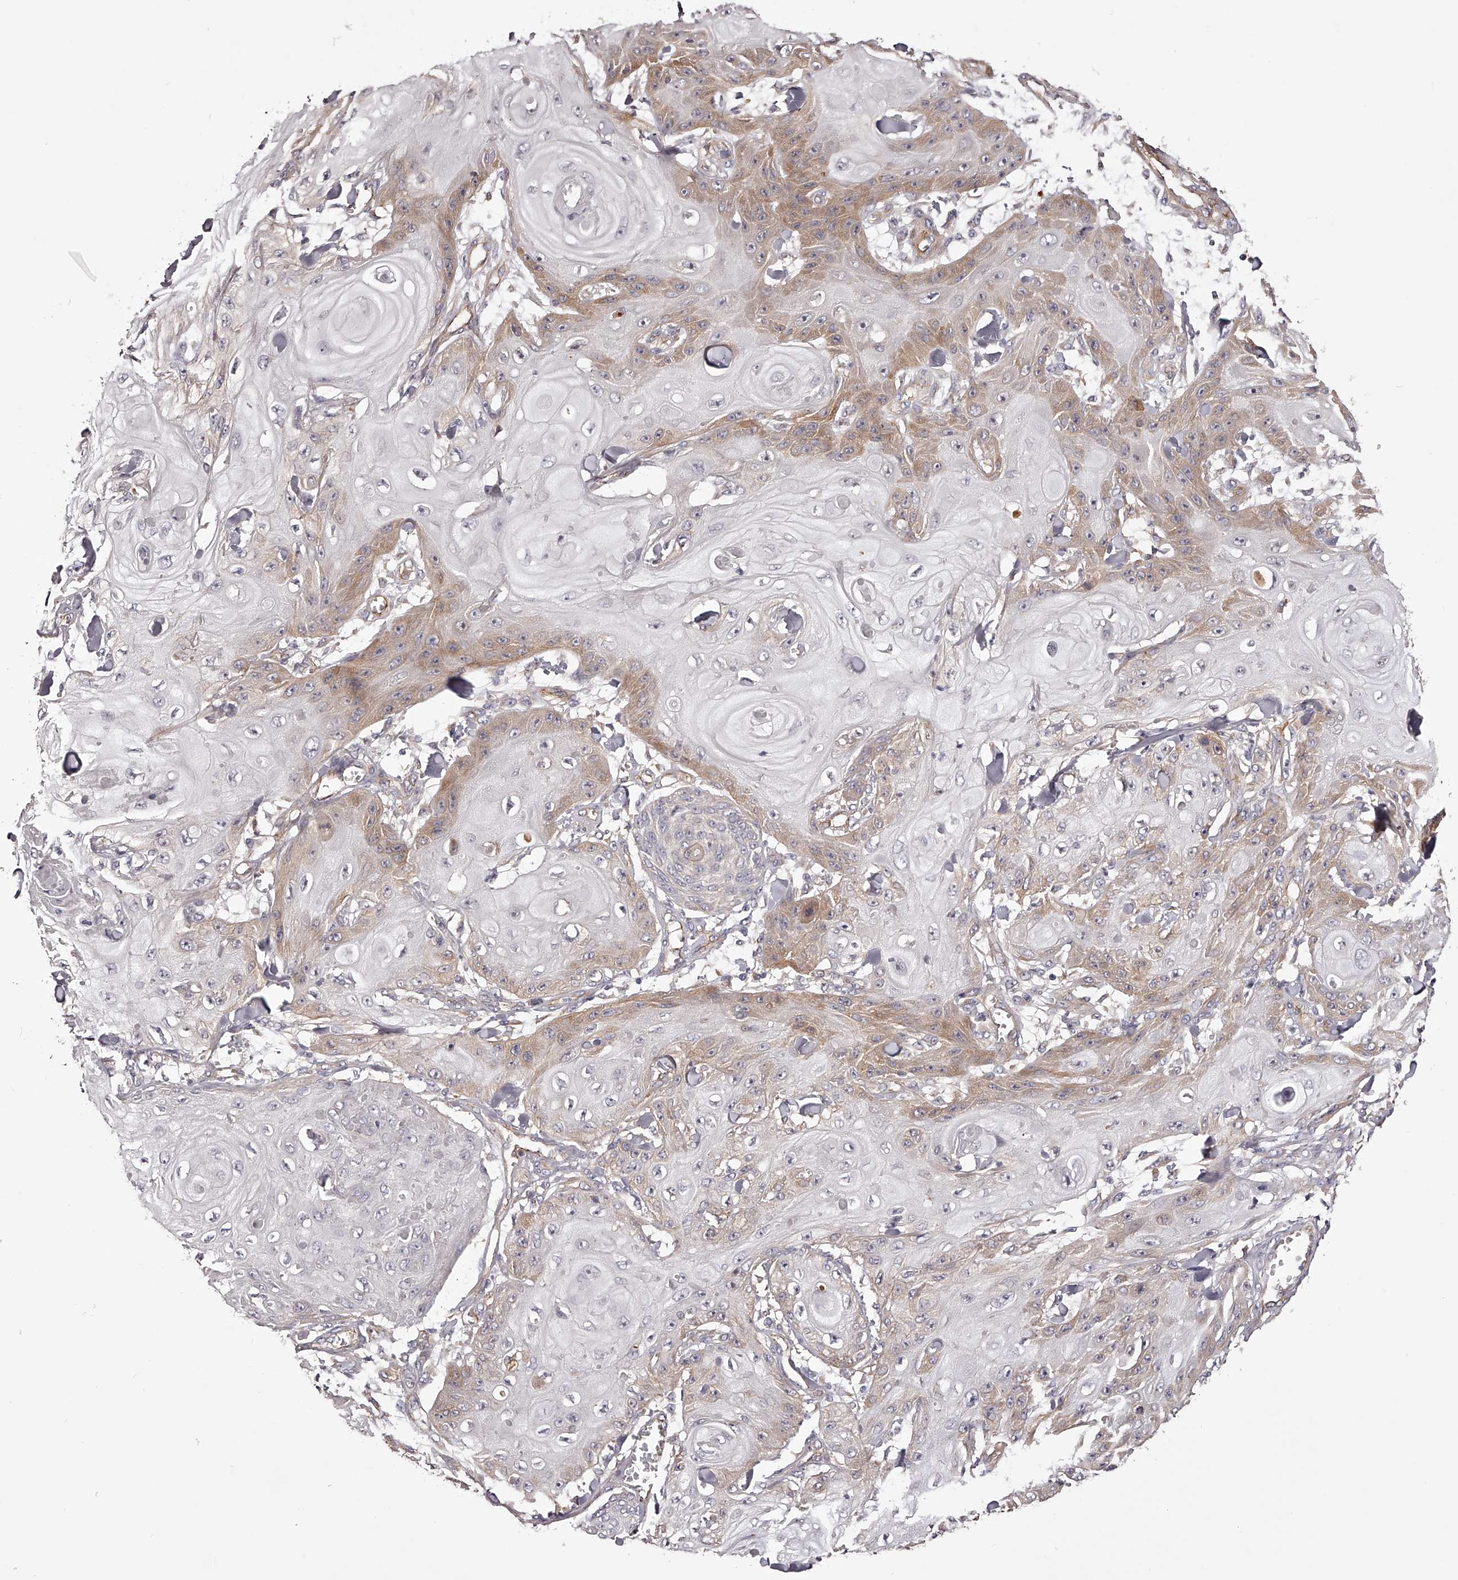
{"staining": {"intensity": "weak", "quantity": ">75%", "location": "cytoplasmic/membranous"}, "tissue": "skin cancer", "cell_type": "Tumor cells", "image_type": "cancer", "snomed": [{"axis": "morphology", "description": "Squamous cell carcinoma, NOS"}, {"axis": "topography", "description": "Skin"}], "caption": "Protein staining of skin cancer tissue shows weak cytoplasmic/membranous positivity in about >75% of tumor cells. (DAB (3,3'-diaminobenzidine) IHC, brown staining for protein, blue staining for nuclei).", "gene": "LTV1", "patient": {"sex": "male", "age": 74}}